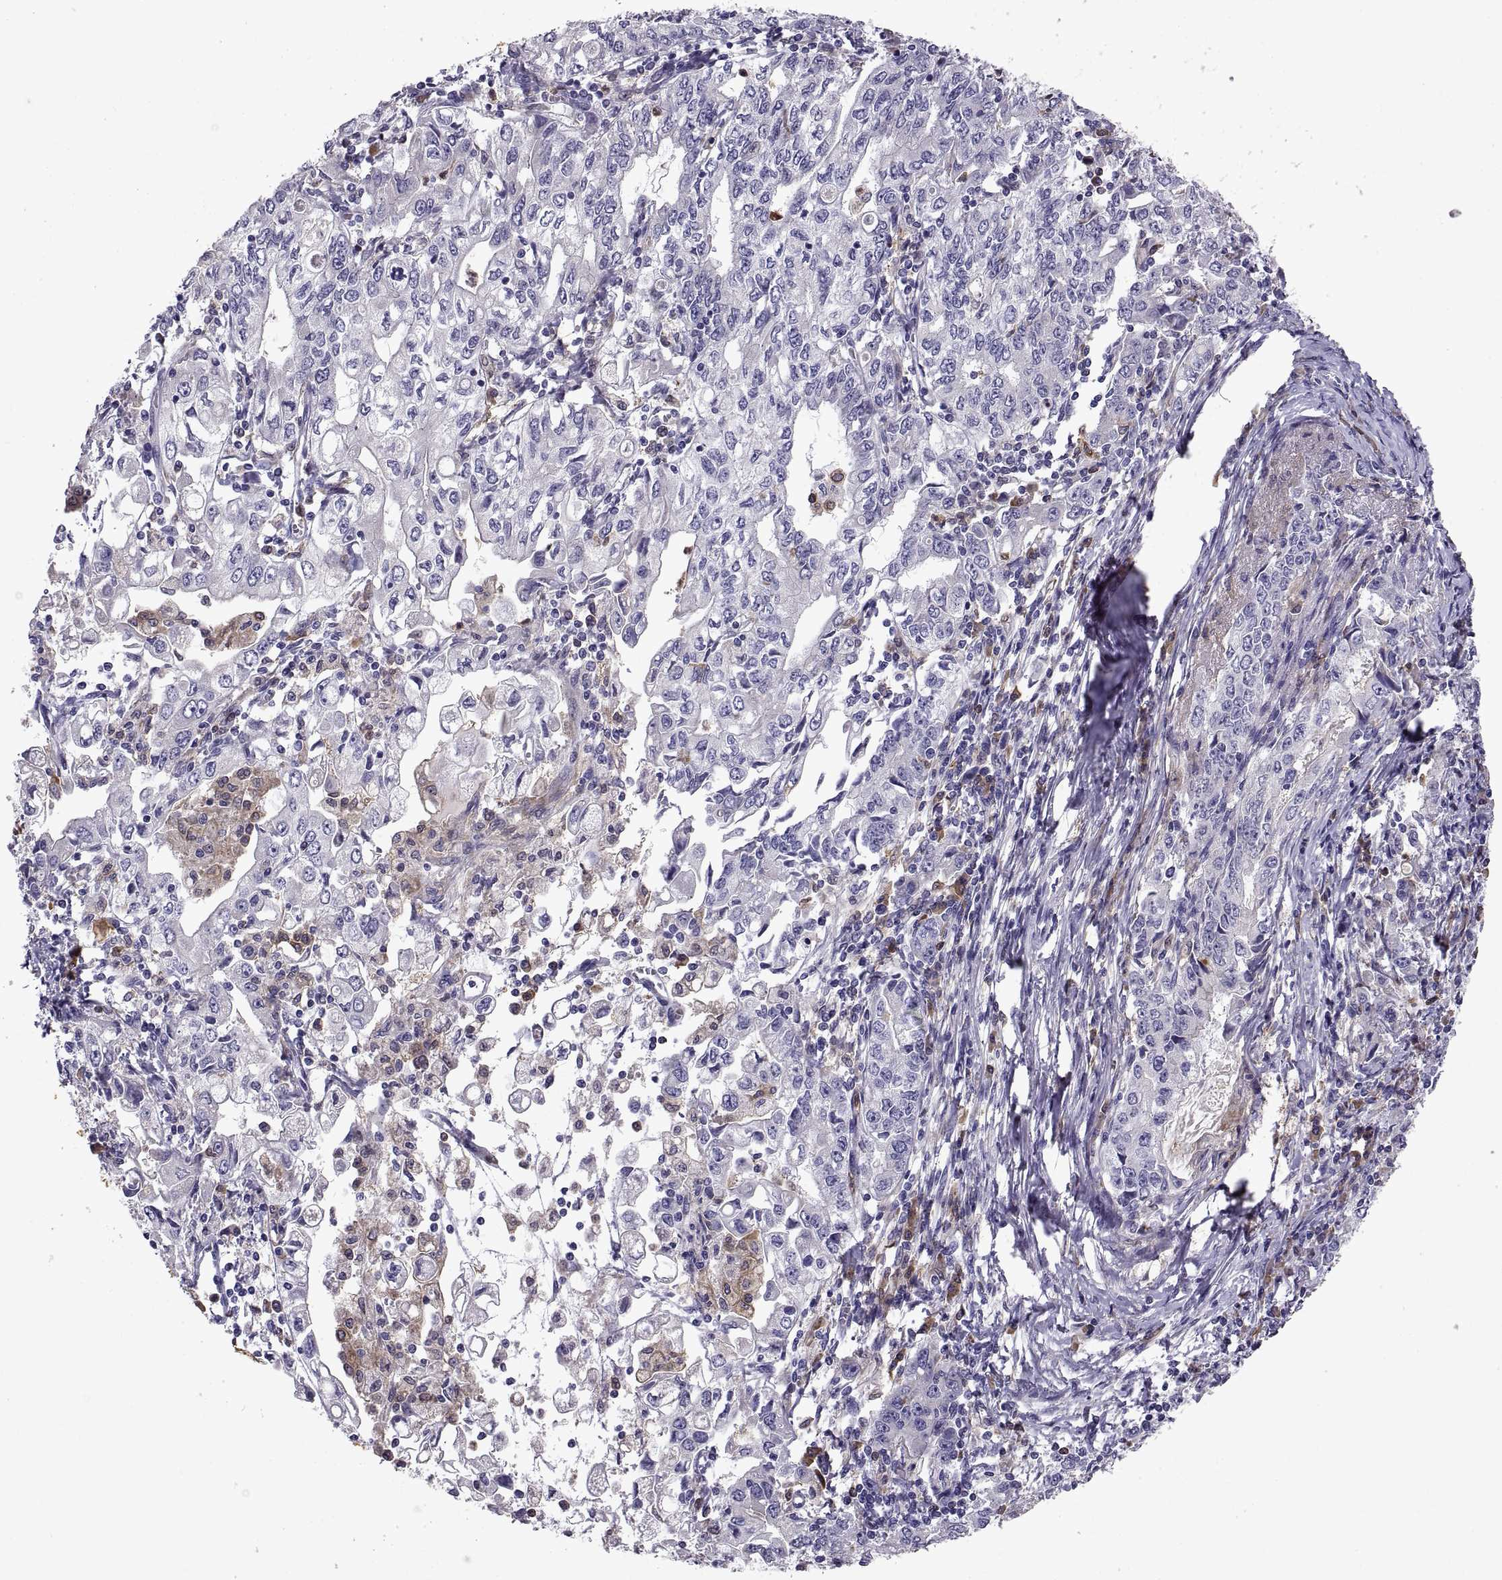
{"staining": {"intensity": "negative", "quantity": "none", "location": "none"}, "tissue": "stomach cancer", "cell_type": "Tumor cells", "image_type": "cancer", "snomed": [{"axis": "morphology", "description": "Adenocarcinoma, NOS"}, {"axis": "topography", "description": "Stomach, lower"}], "caption": "High magnification brightfield microscopy of adenocarcinoma (stomach) stained with DAB (3,3'-diaminobenzidine) (brown) and counterstained with hematoxylin (blue): tumor cells show no significant positivity.", "gene": "DOK3", "patient": {"sex": "female", "age": 72}}